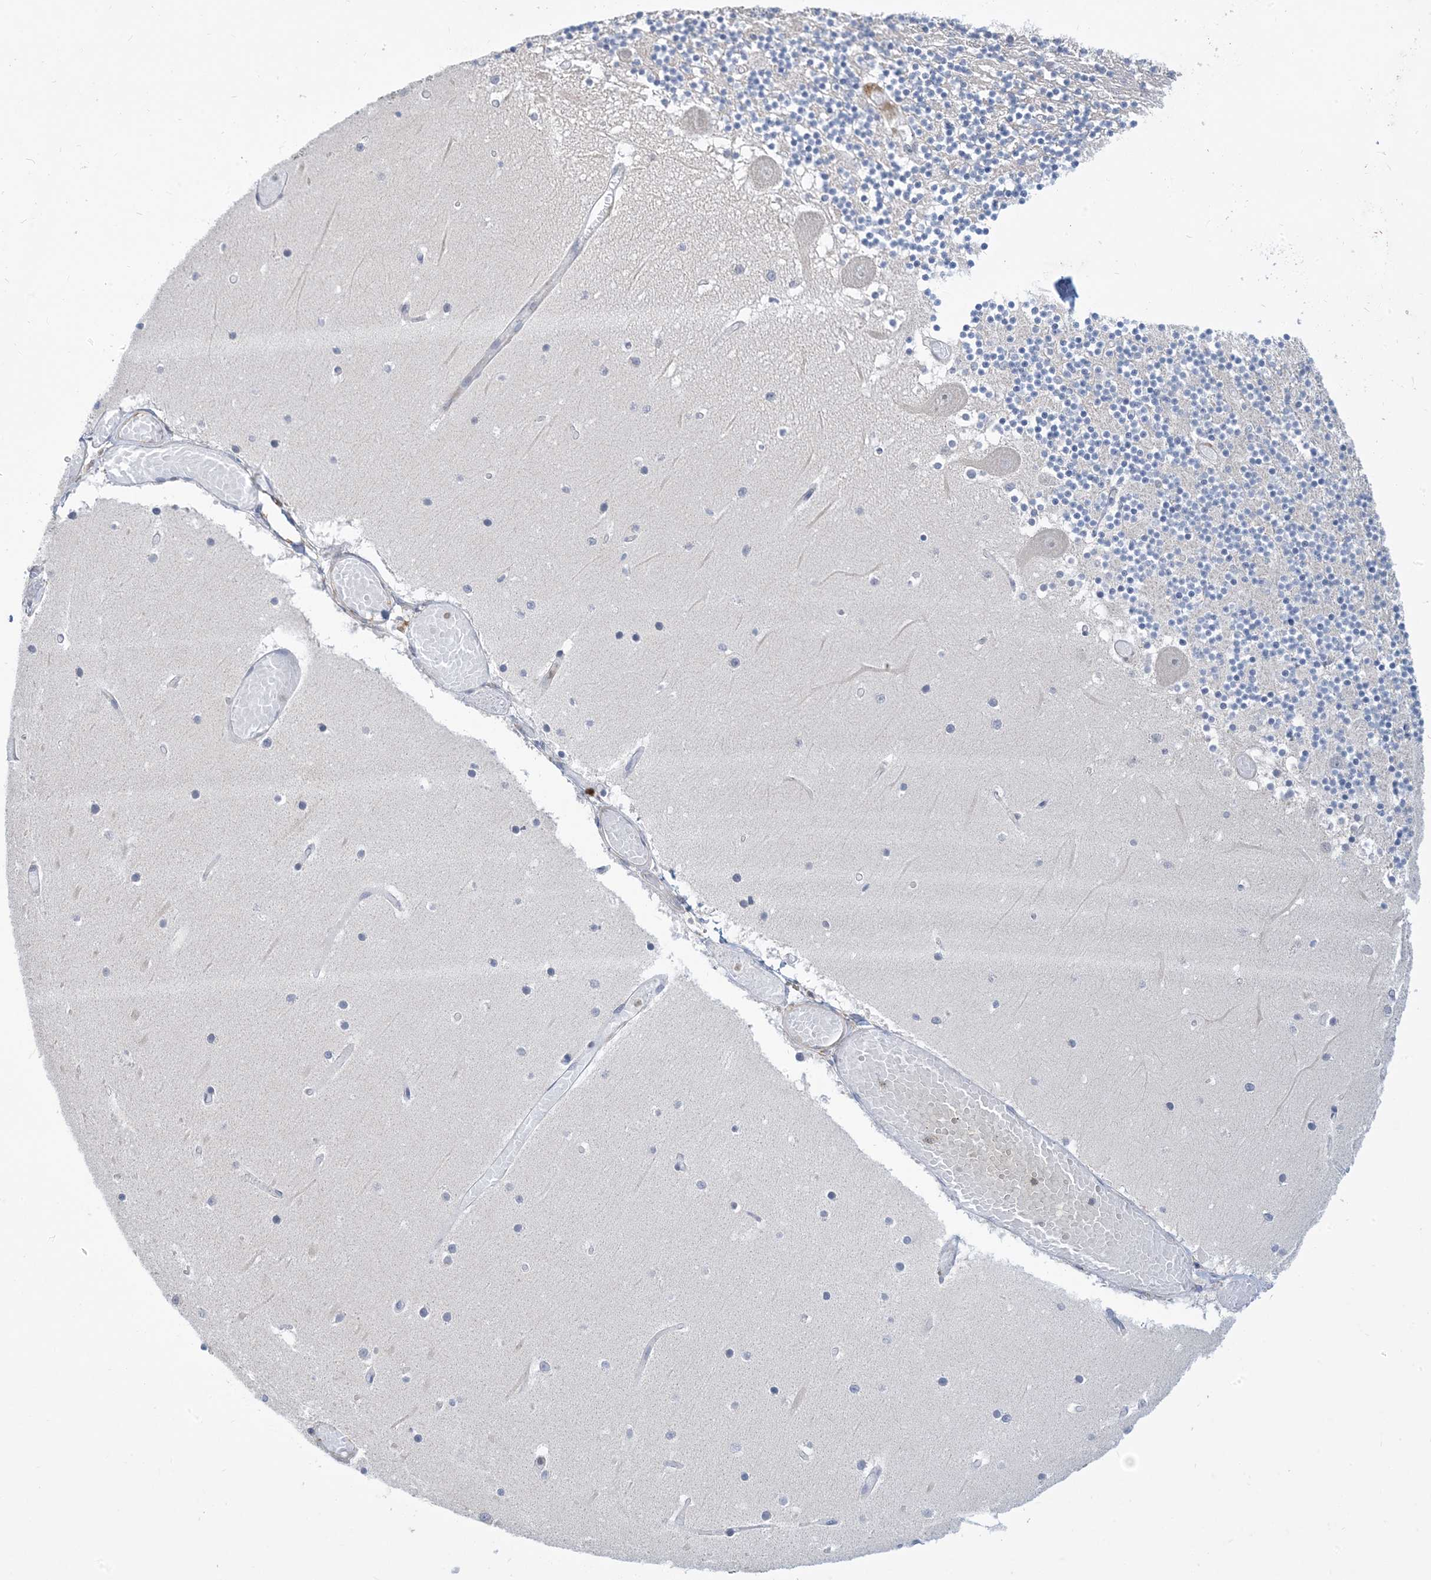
{"staining": {"intensity": "negative", "quantity": "none", "location": "none"}, "tissue": "cerebellum", "cell_type": "Cells in granular layer", "image_type": "normal", "snomed": [{"axis": "morphology", "description": "Normal tissue, NOS"}, {"axis": "topography", "description": "Cerebellum"}], "caption": "An IHC micrograph of unremarkable cerebellum is shown. There is no staining in cells in granular layer of cerebellum. Nuclei are stained in blue.", "gene": "AOC1", "patient": {"sex": "female", "age": 28}}